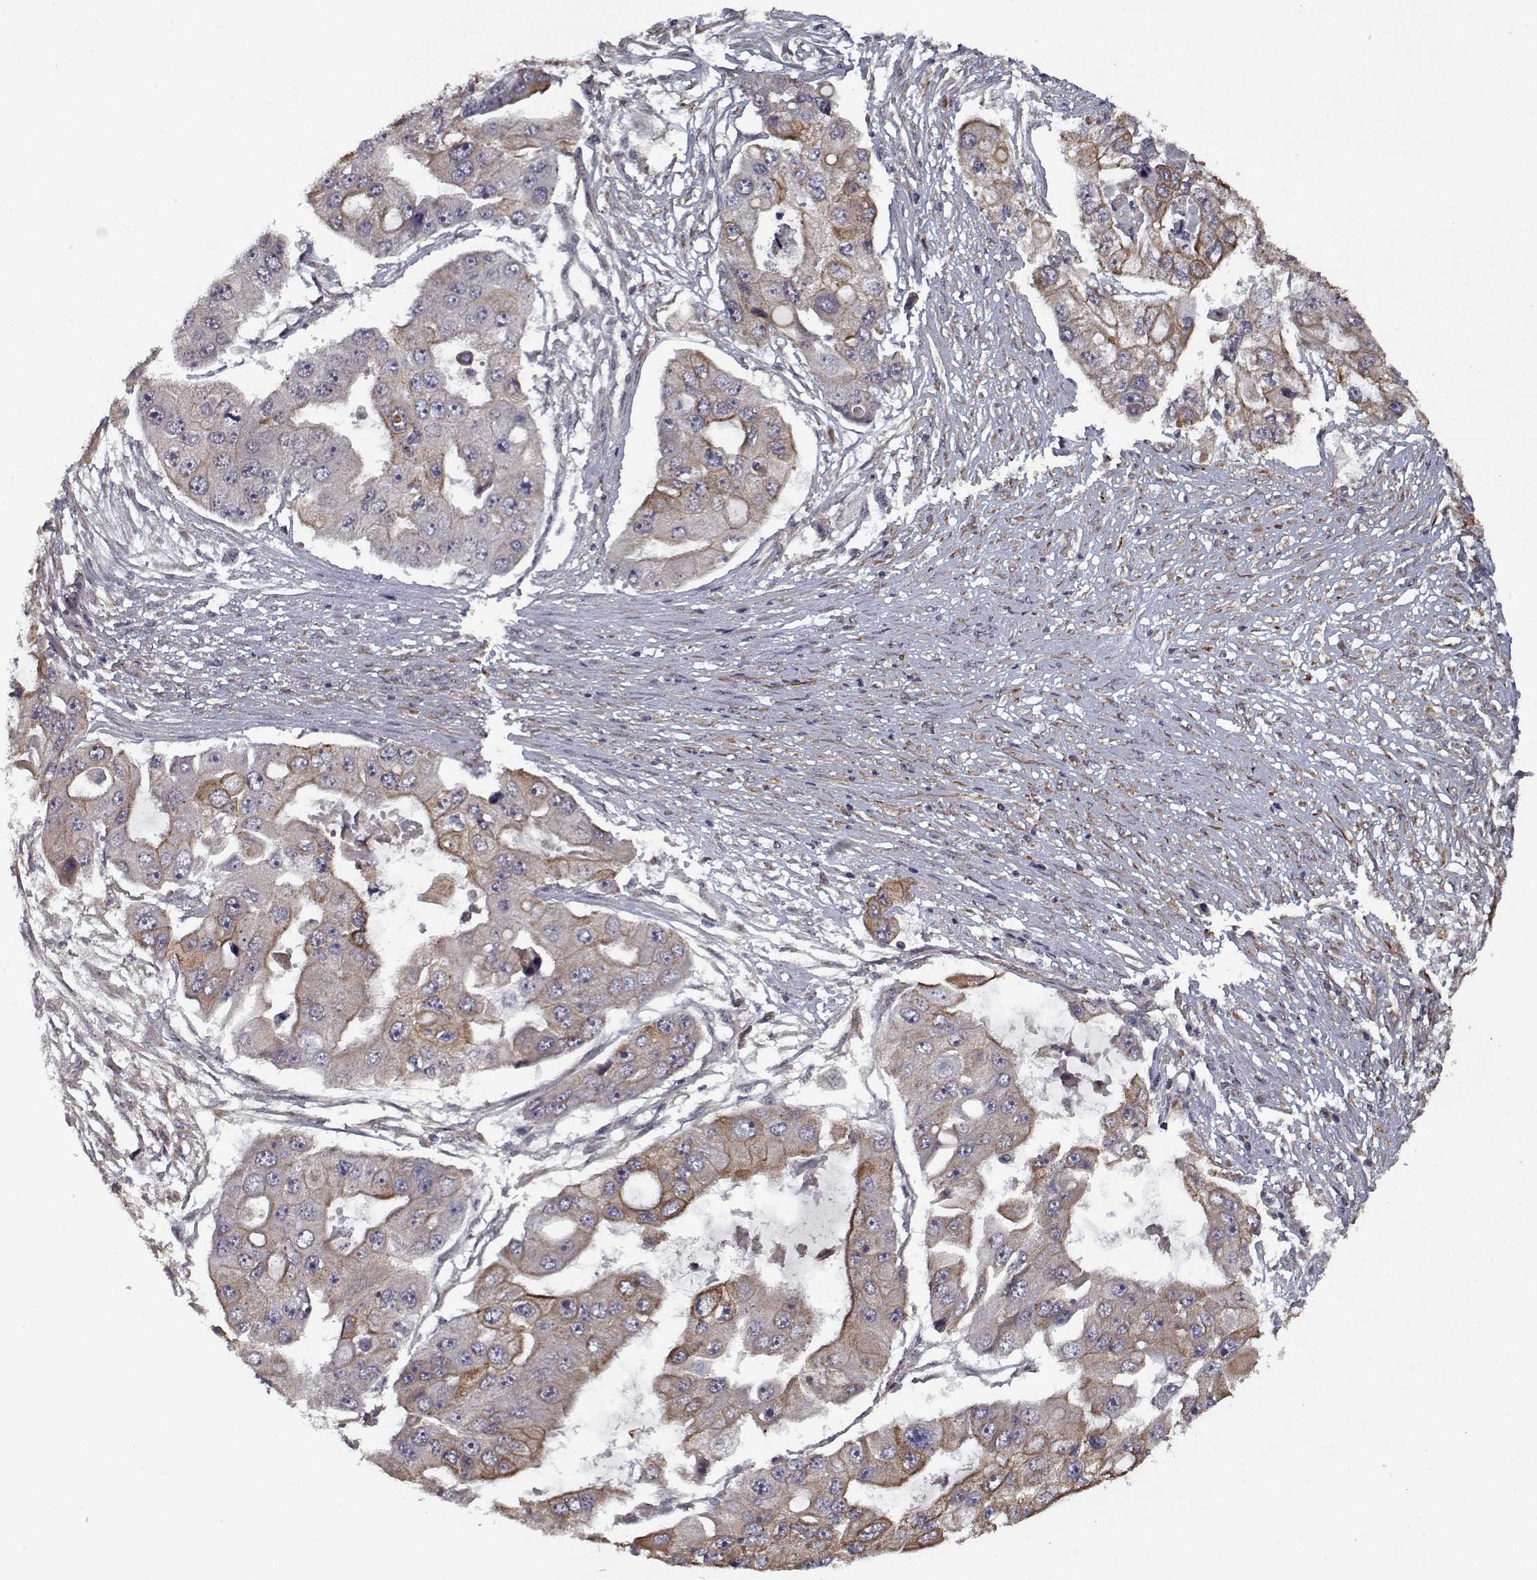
{"staining": {"intensity": "moderate", "quantity": "25%-75%", "location": "cytoplasmic/membranous"}, "tissue": "ovarian cancer", "cell_type": "Tumor cells", "image_type": "cancer", "snomed": [{"axis": "morphology", "description": "Cystadenocarcinoma, serous, NOS"}, {"axis": "topography", "description": "Ovary"}], "caption": "Human ovarian cancer stained for a protein (brown) exhibits moderate cytoplasmic/membranous positive positivity in about 25%-75% of tumor cells.", "gene": "NLK", "patient": {"sex": "female", "age": 56}}